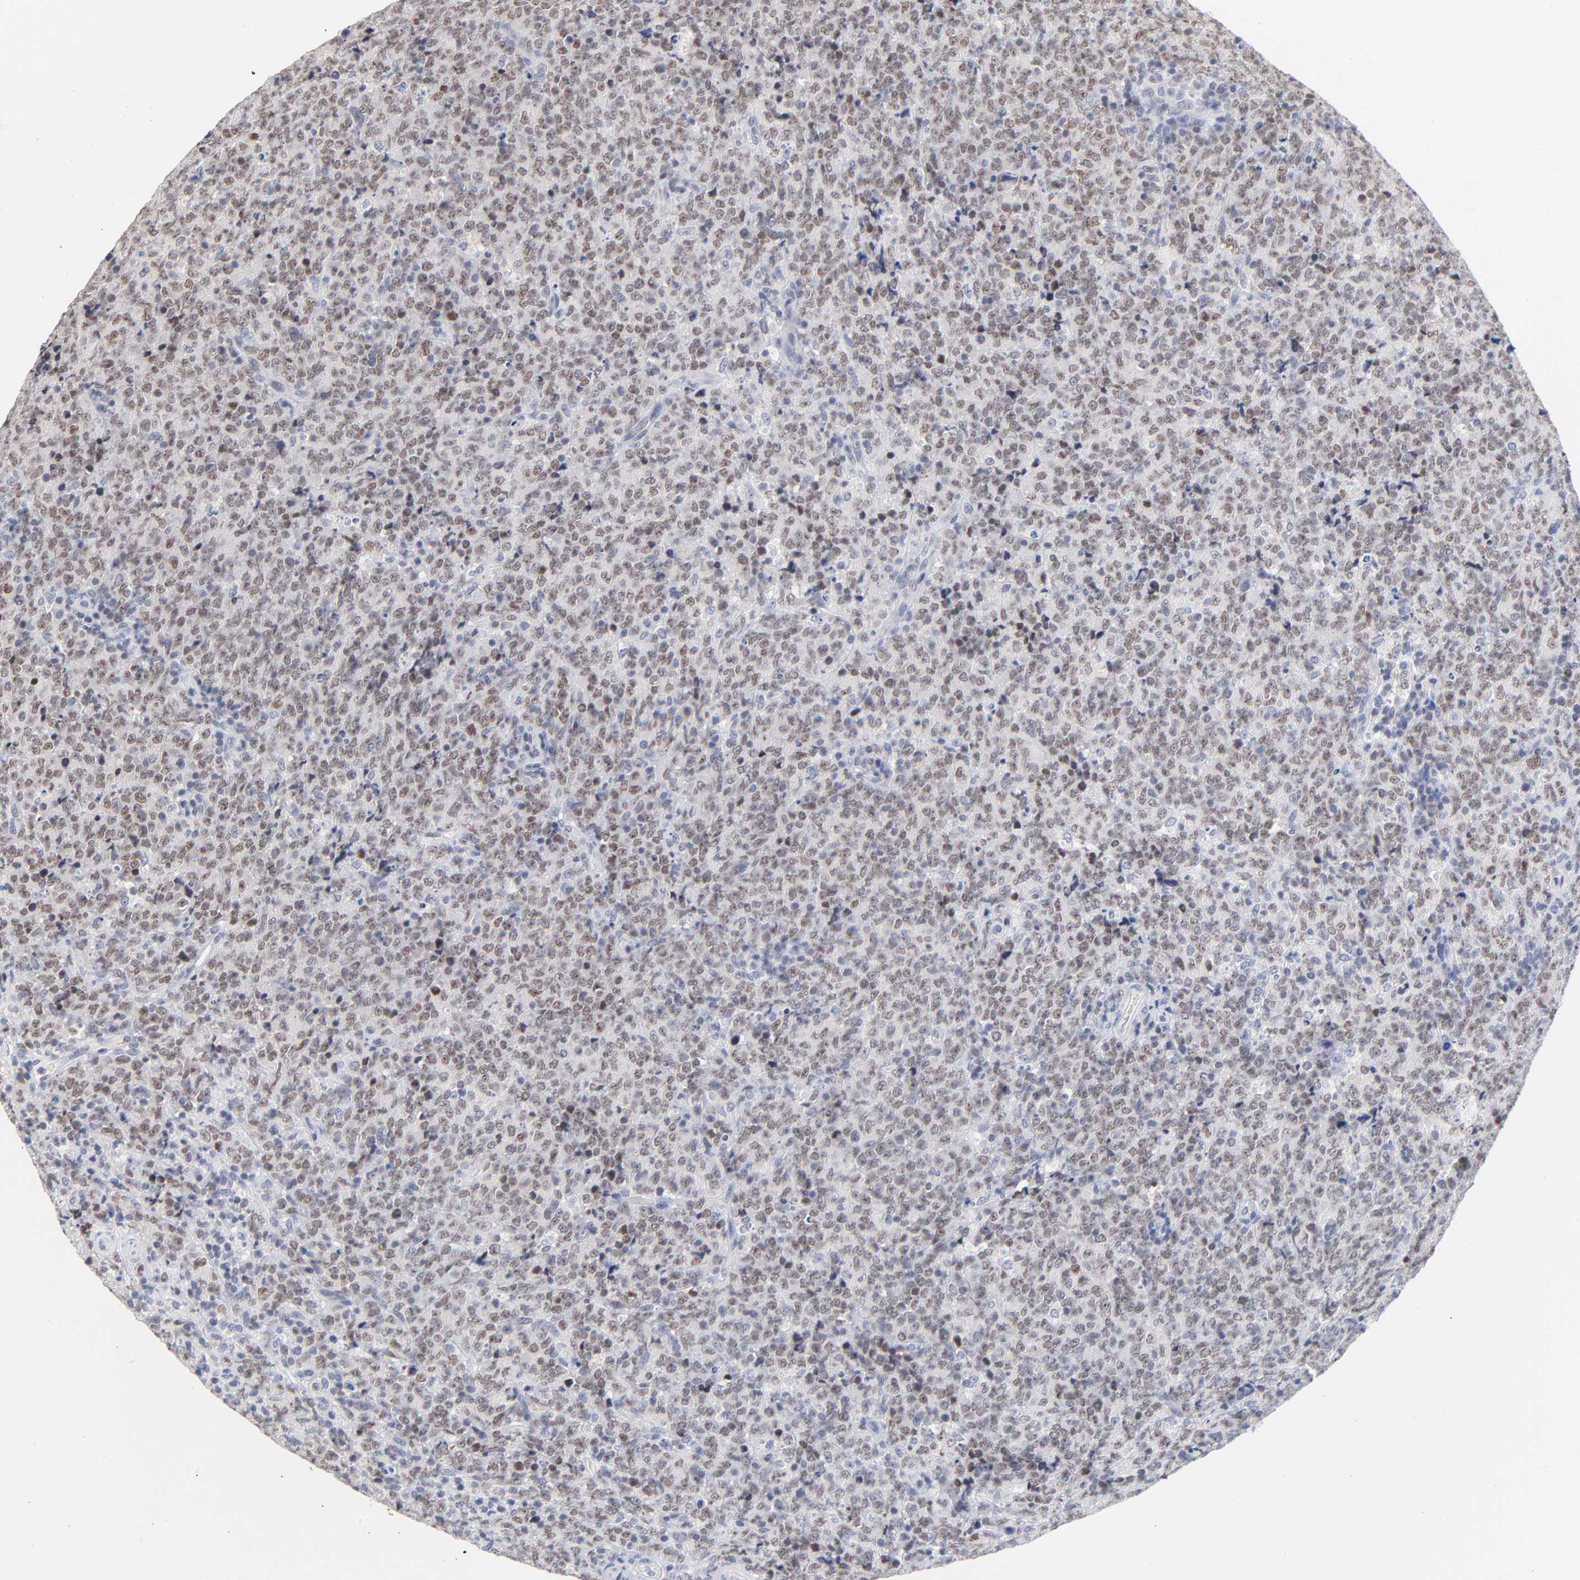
{"staining": {"intensity": "weak", "quantity": ">75%", "location": "nuclear"}, "tissue": "lymphoma", "cell_type": "Tumor cells", "image_type": "cancer", "snomed": [{"axis": "morphology", "description": "Malignant lymphoma, non-Hodgkin's type, High grade"}, {"axis": "topography", "description": "Tonsil"}], "caption": "High-grade malignant lymphoma, non-Hodgkin's type was stained to show a protein in brown. There is low levels of weak nuclear positivity in about >75% of tumor cells. (IHC, brightfield microscopy, high magnification).", "gene": "ORC2", "patient": {"sex": "female", "age": 36}}